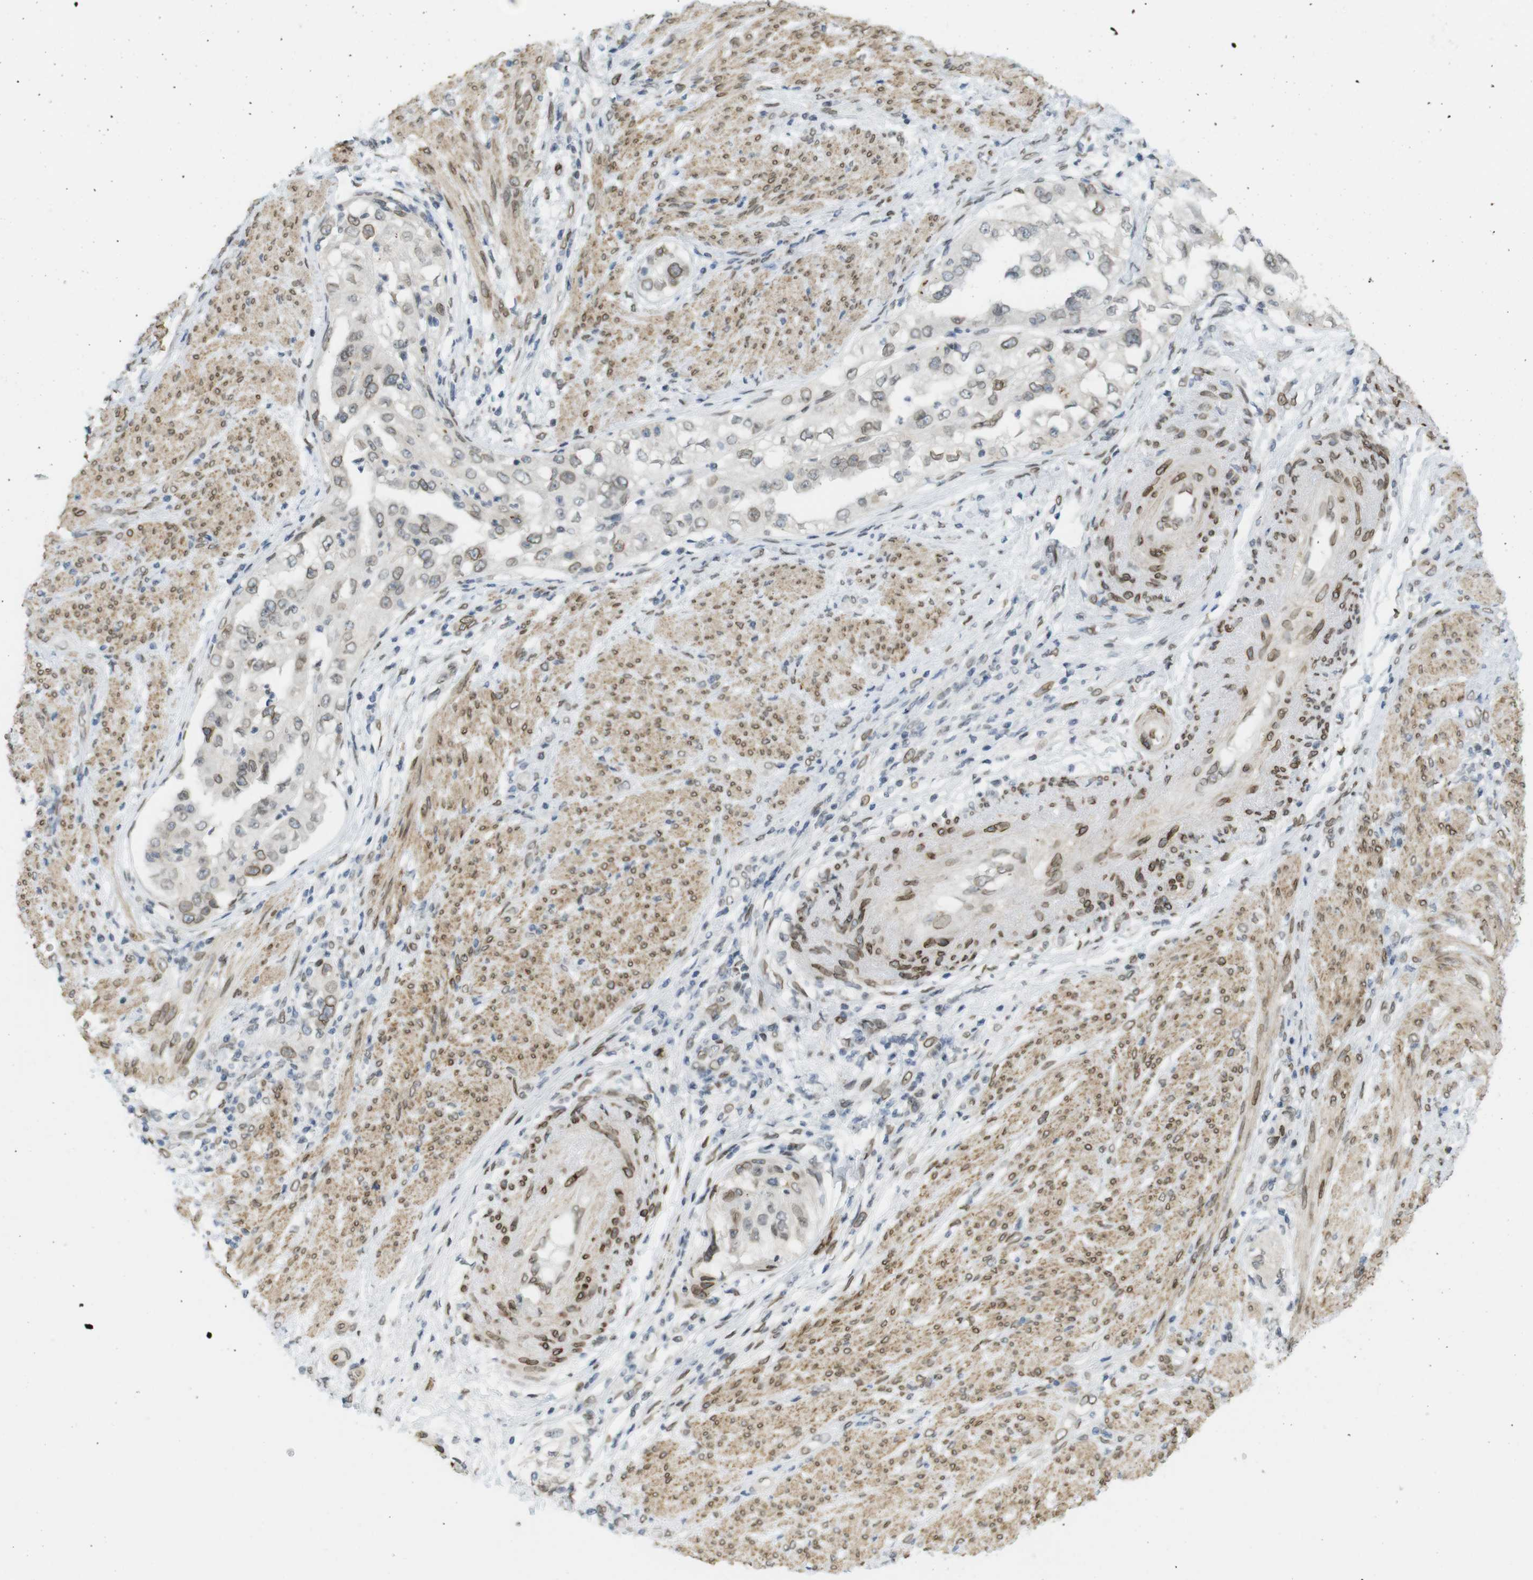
{"staining": {"intensity": "weak", "quantity": "25%-75%", "location": "cytoplasmic/membranous,nuclear"}, "tissue": "endometrial cancer", "cell_type": "Tumor cells", "image_type": "cancer", "snomed": [{"axis": "morphology", "description": "Adenocarcinoma, NOS"}, {"axis": "topography", "description": "Endometrium"}], "caption": "An image showing weak cytoplasmic/membranous and nuclear expression in approximately 25%-75% of tumor cells in adenocarcinoma (endometrial), as visualized by brown immunohistochemical staining.", "gene": "ARL6IP6", "patient": {"sex": "female", "age": 85}}